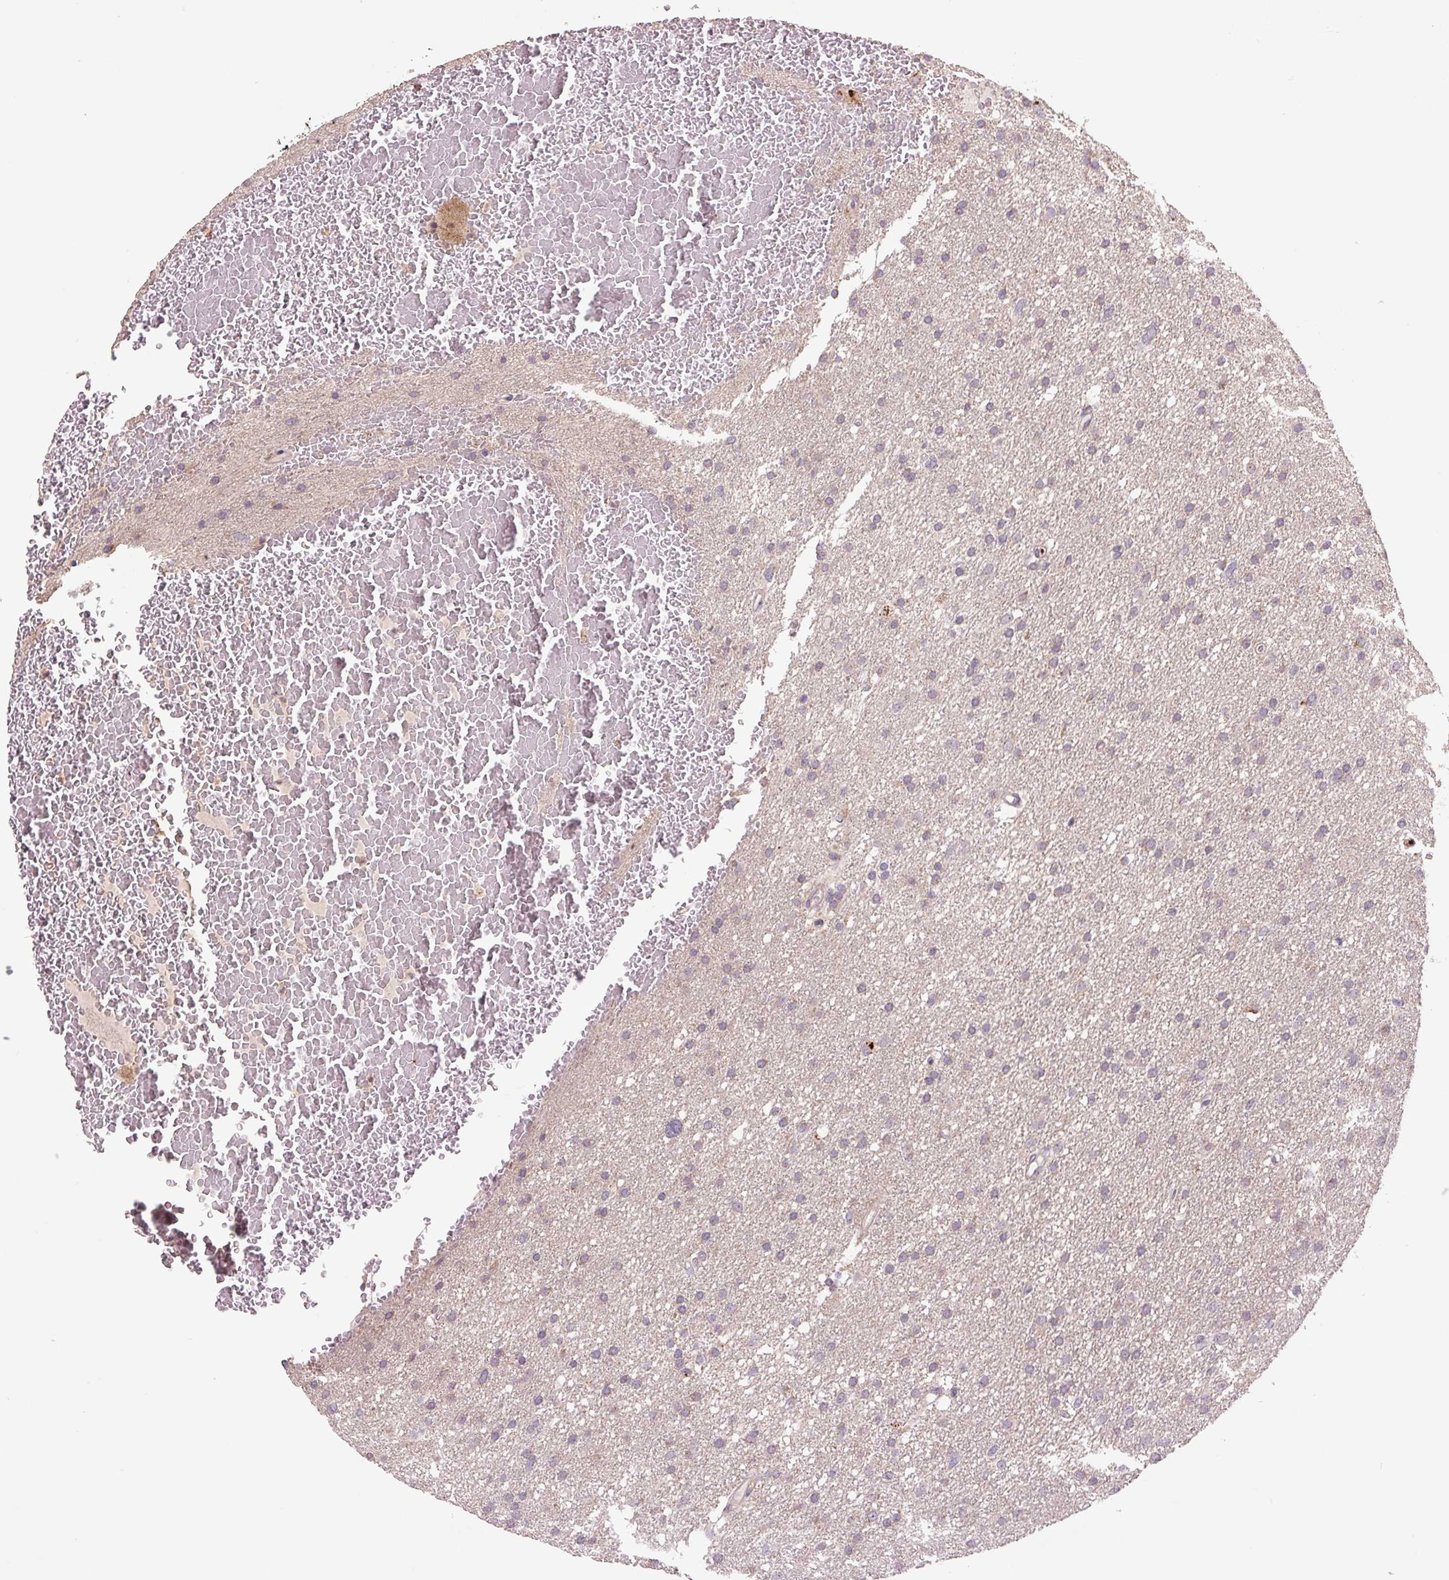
{"staining": {"intensity": "weak", "quantity": "<25%", "location": "cytoplasmic/membranous"}, "tissue": "glioma", "cell_type": "Tumor cells", "image_type": "cancer", "snomed": [{"axis": "morphology", "description": "Glioma, malignant, High grade"}, {"axis": "topography", "description": "Cerebral cortex"}], "caption": "Glioma stained for a protein using IHC exhibits no expression tumor cells.", "gene": "TMEM160", "patient": {"sex": "female", "age": 36}}